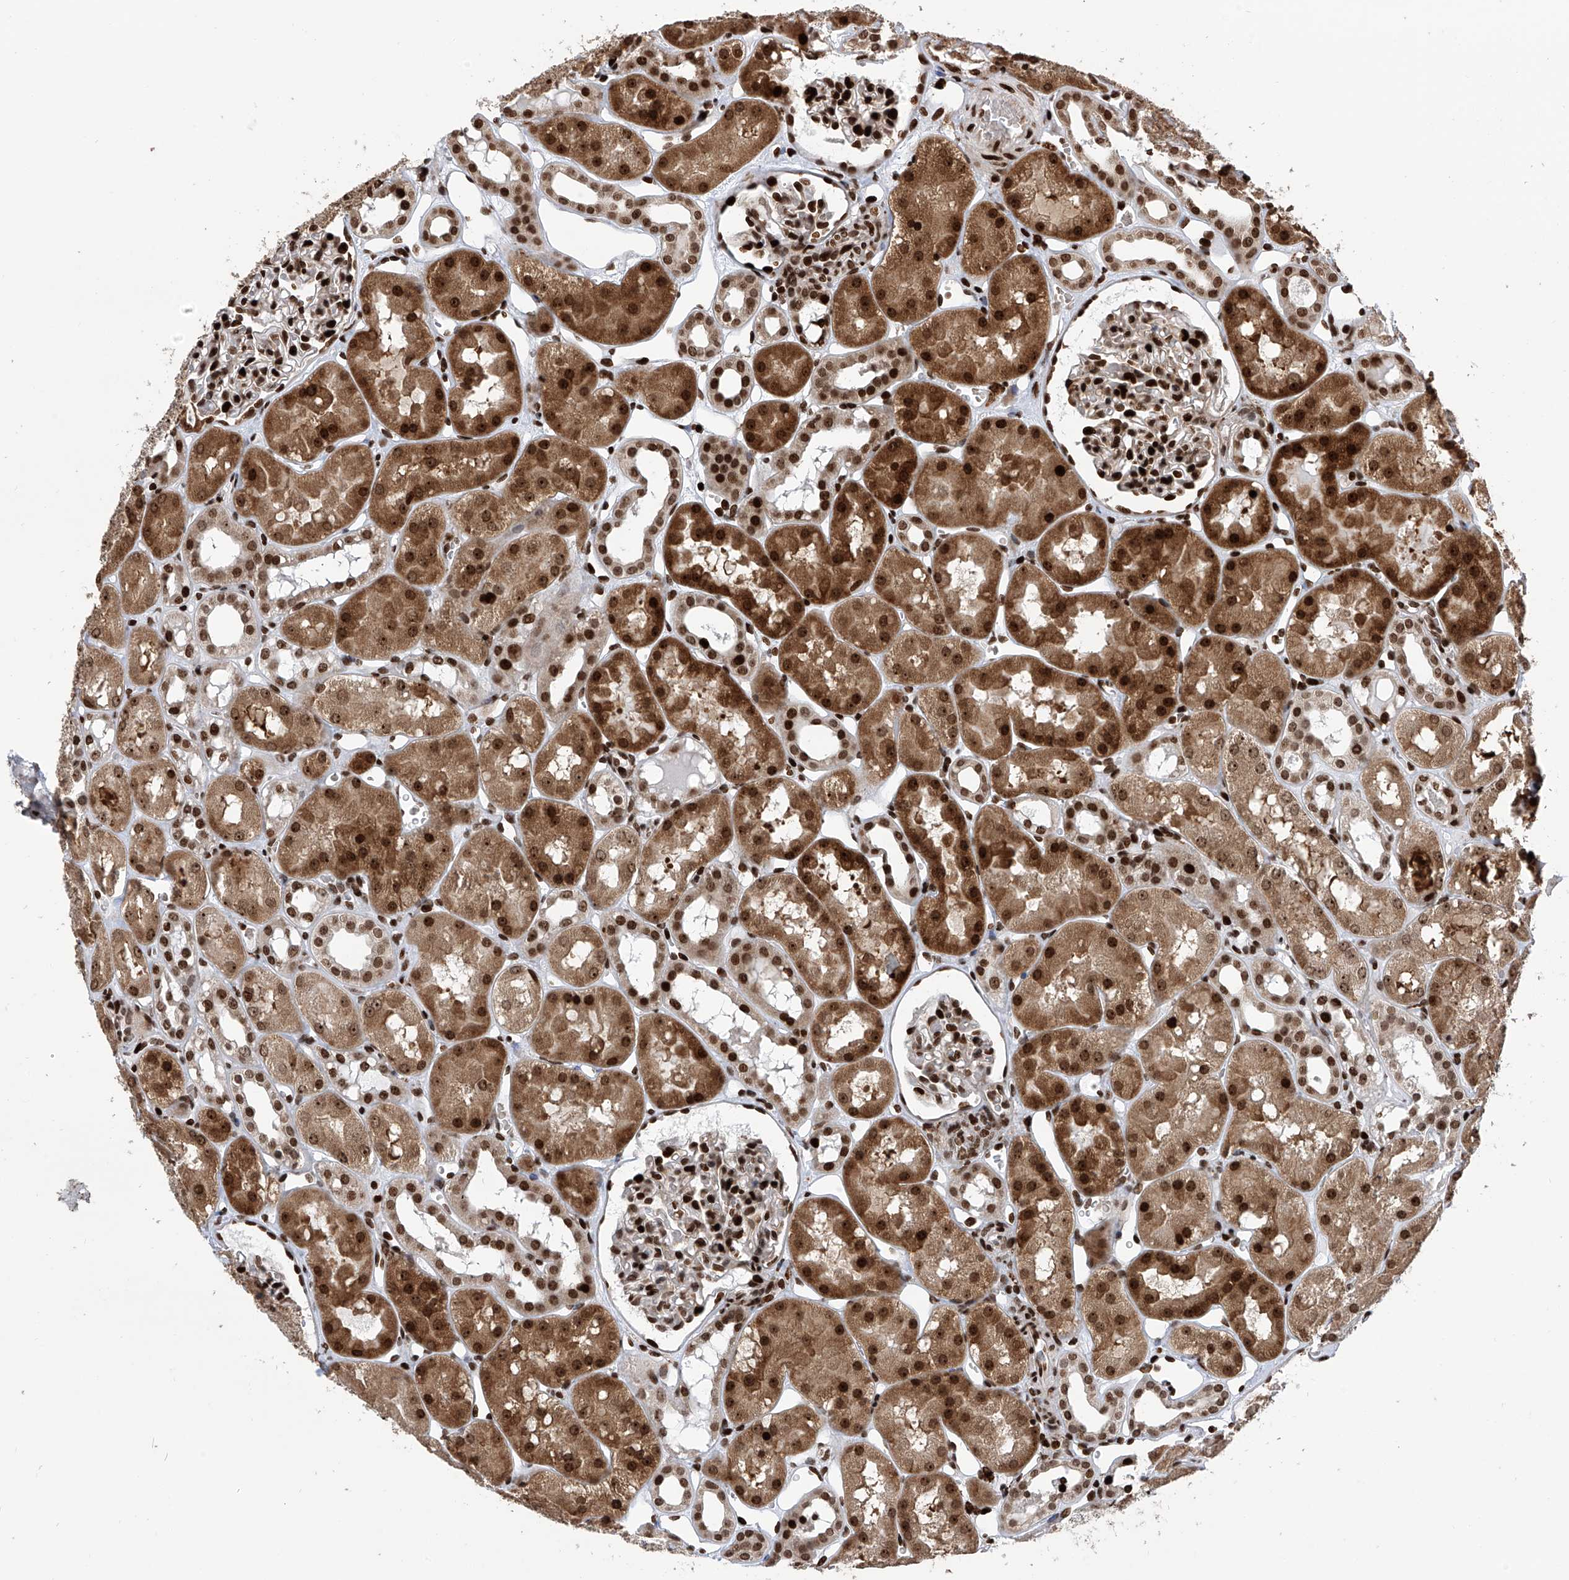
{"staining": {"intensity": "strong", "quantity": ">75%", "location": "nuclear"}, "tissue": "kidney", "cell_type": "Cells in glomeruli", "image_type": "normal", "snomed": [{"axis": "morphology", "description": "Normal tissue, NOS"}, {"axis": "topography", "description": "Kidney"}], "caption": "Human kidney stained with a brown dye shows strong nuclear positive positivity in approximately >75% of cells in glomeruli.", "gene": "PAK1IP1", "patient": {"sex": "male", "age": 16}}